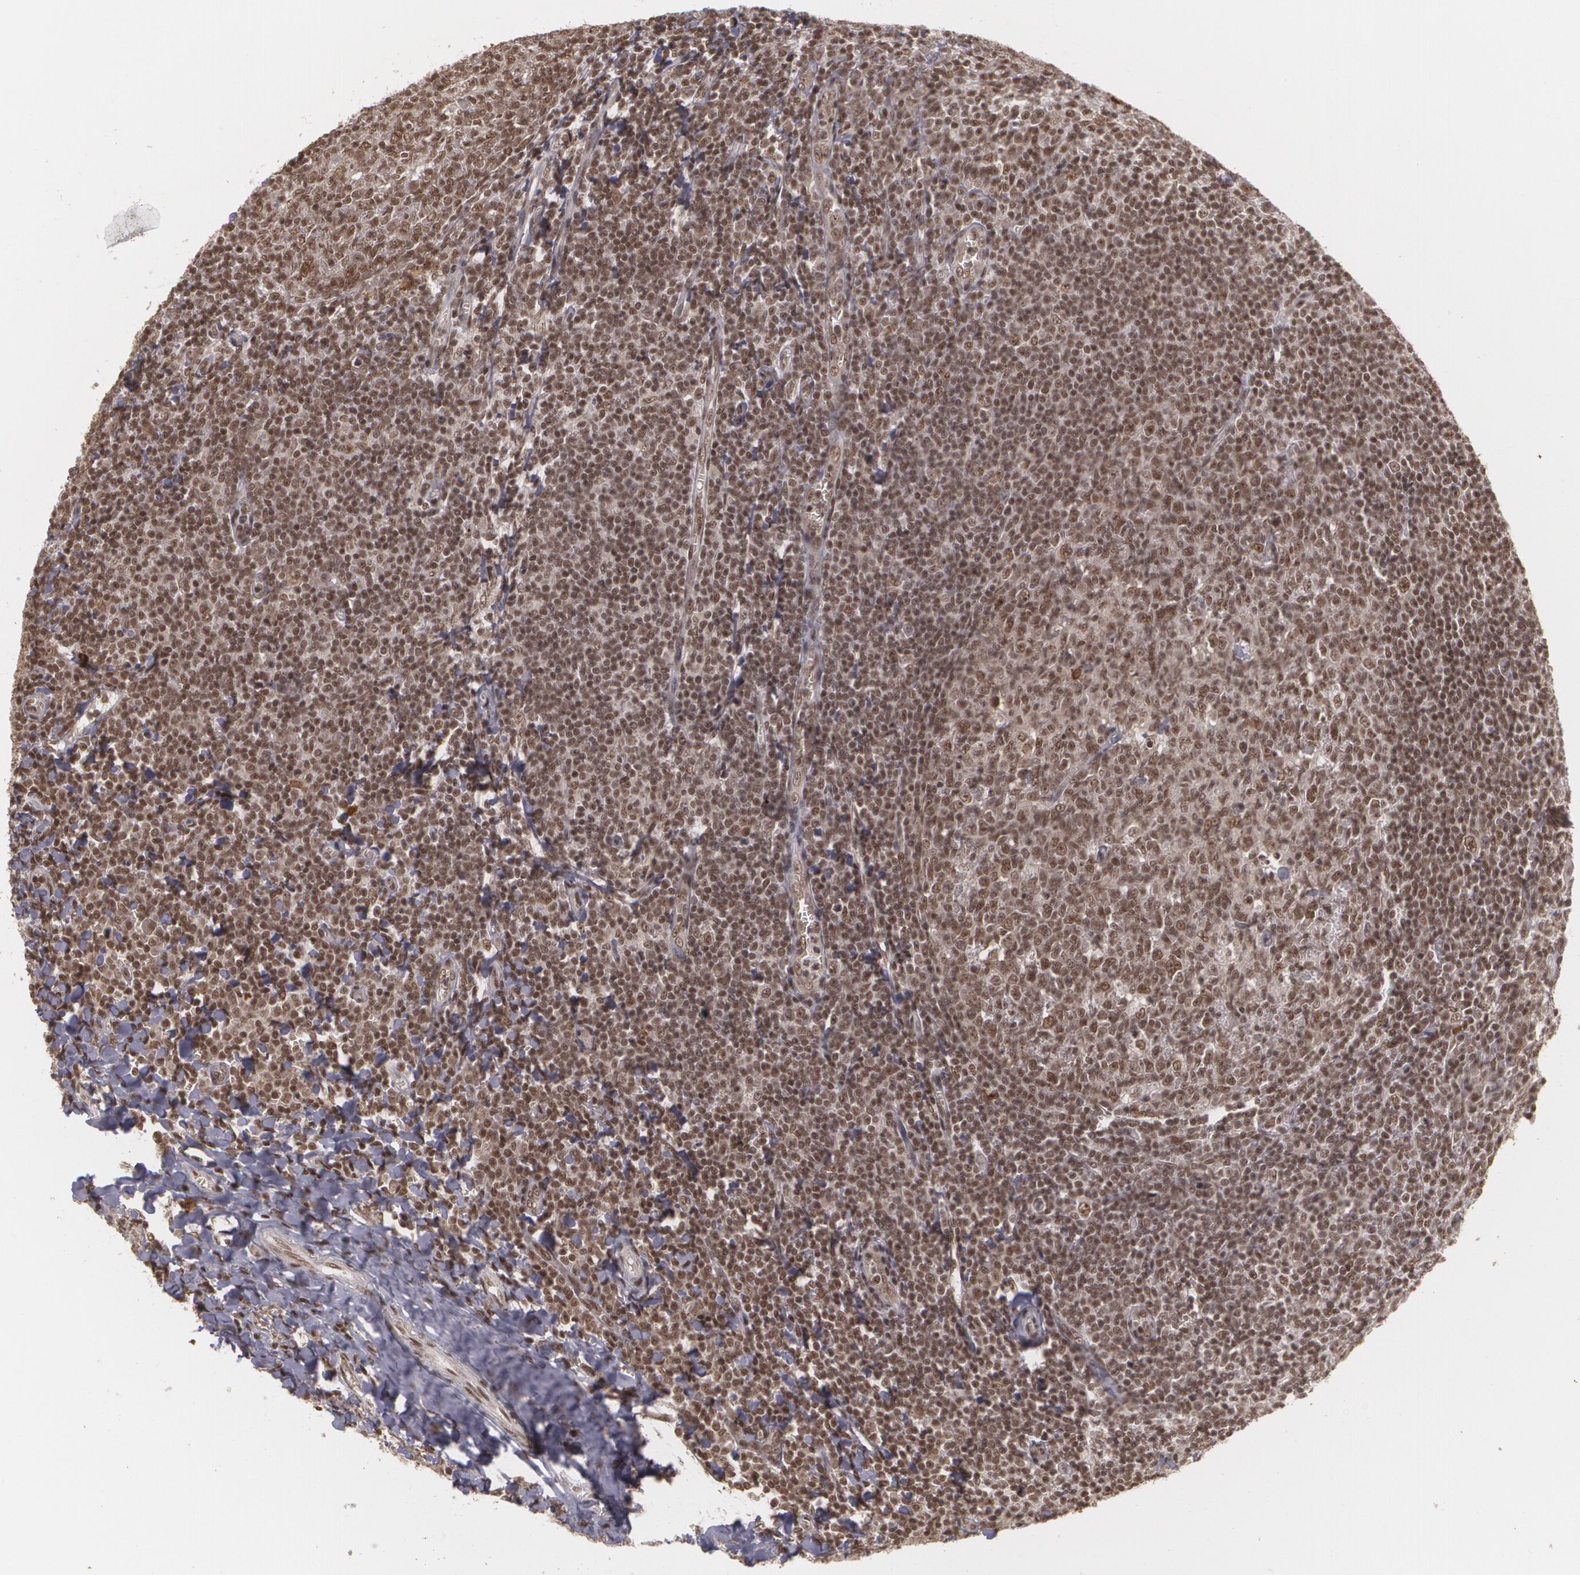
{"staining": {"intensity": "moderate", "quantity": ">75%", "location": "nuclear"}, "tissue": "tonsil", "cell_type": "Germinal center cells", "image_type": "normal", "snomed": [{"axis": "morphology", "description": "Normal tissue, NOS"}, {"axis": "topography", "description": "Tonsil"}], "caption": "DAB (3,3'-diaminobenzidine) immunohistochemical staining of benign human tonsil exhibits moderate nuclear protein expression in about >75% of germinal center cells. (brown staining indicates protein expression, while blue staining denotes nuclei).", "gene": "RXRB", "patient": {"sex": "male", "age": 31}}